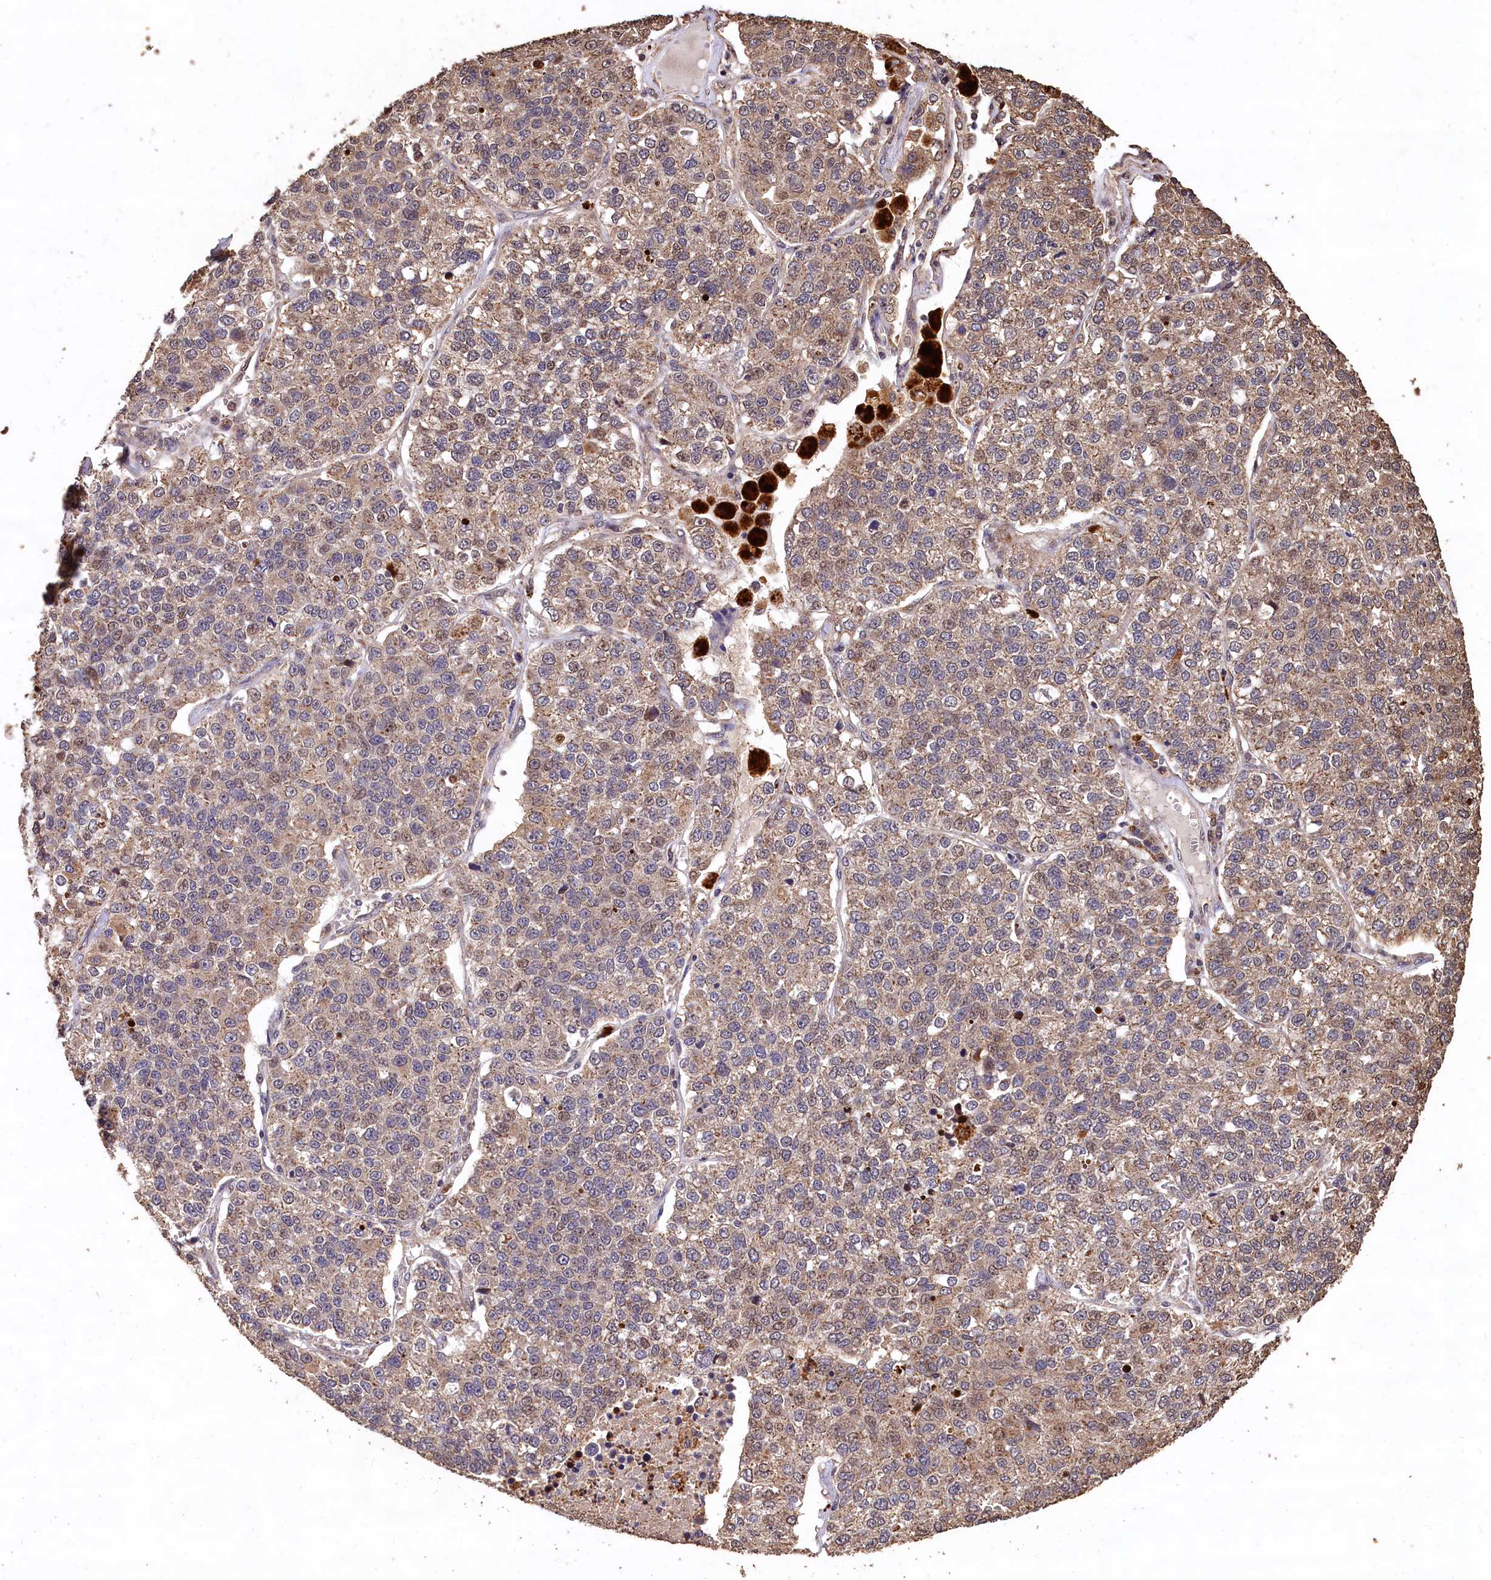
{"staining": {"intensity": "weak", "quantity": ">75%", "location": "cytoplasmic/membranous"}, "tissue": "lung cancer", "cell_type": "Tumor cells", "image_type": "cancer", "snomed": [{"axis": "morphology", "description": "Adenocarcinoma, NOS"}, {"axis": "topography", "description": "Lung"}], "caption": "Immunohistochemical staining of lung adenocarcinoma demonstrates weak cytoplasmic/membranous protein expression in approximately >75% of tumor cells.", "gene": "LSM4", "patient": {"sex": "male", "age": 49}}